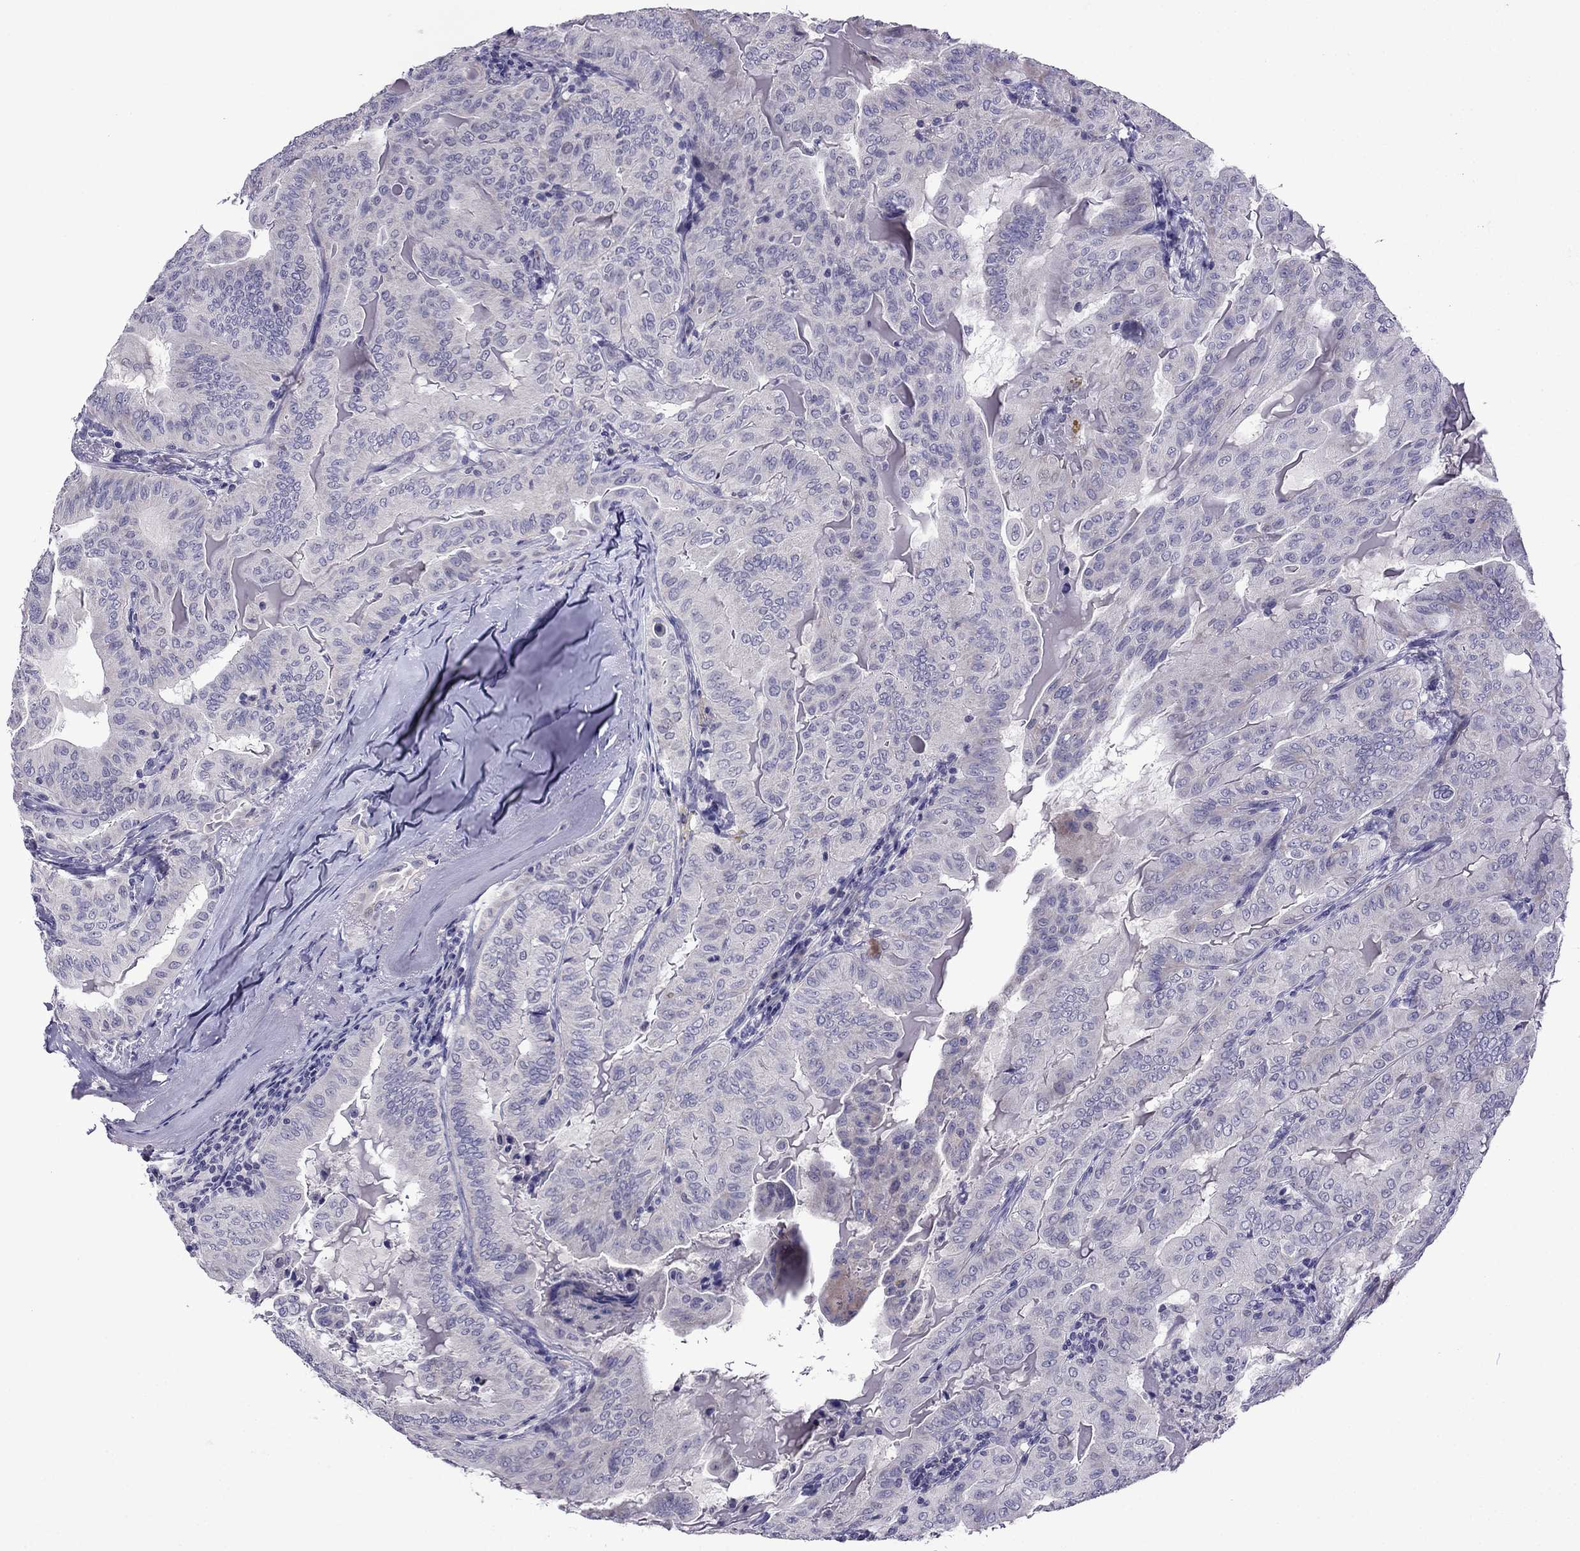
{"staining": {"intensity": "weak", "quantity": "<25%", "location": "cytoplasmic/membranous"}, "tissue": "thyroid cancer", "cell_type": "Tumor cells", "image_type": "cancer", "snomed": [{"axis": "morphology", "description": "Papillary adenocarcinoma, NOS"}, {"axis": "topography", "description": "Thyroid gland"}], "caption": "Immunohistochemistry (IHC) micrograph of papillary adenocarcinoma (thyroid) stained for a protein (brown), which reveals no expression in tumor cells.", "gene": "SPTBN4", "patient": {"sex": "female", "age": 68}}